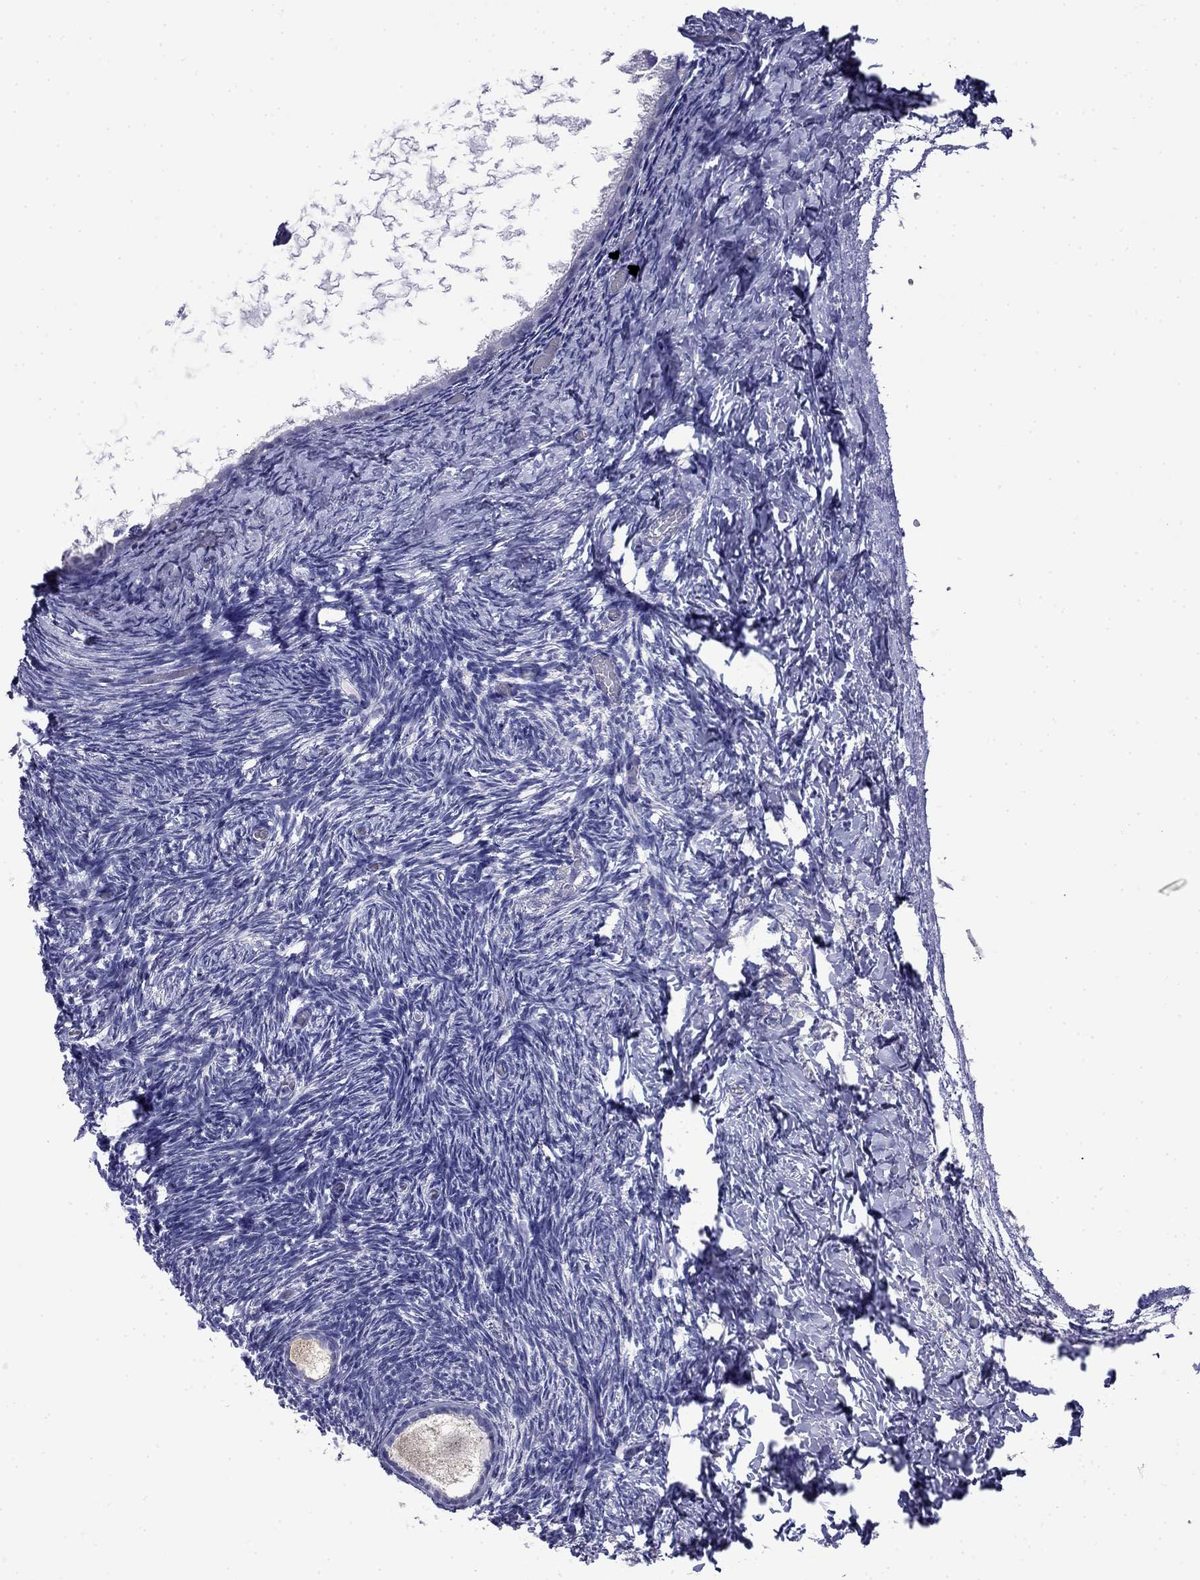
{"staining": {"intensity": "negative", "quantity": "none", "location": "none"}, "tissue": "ovary", "cell_type": "Follicle cells", "image_type": "normal", "snomed": [{"axis": "morphology", "description": "Normal tissue, NOS"}, {"axis": "topography", "description": "Ovary"}], "caption": "A photomicrograph of ovary stained for a protein shows no brown staining in follicle cells.", "gene": "MYO15A", "patient": {"sex": "female", "age": 39}}